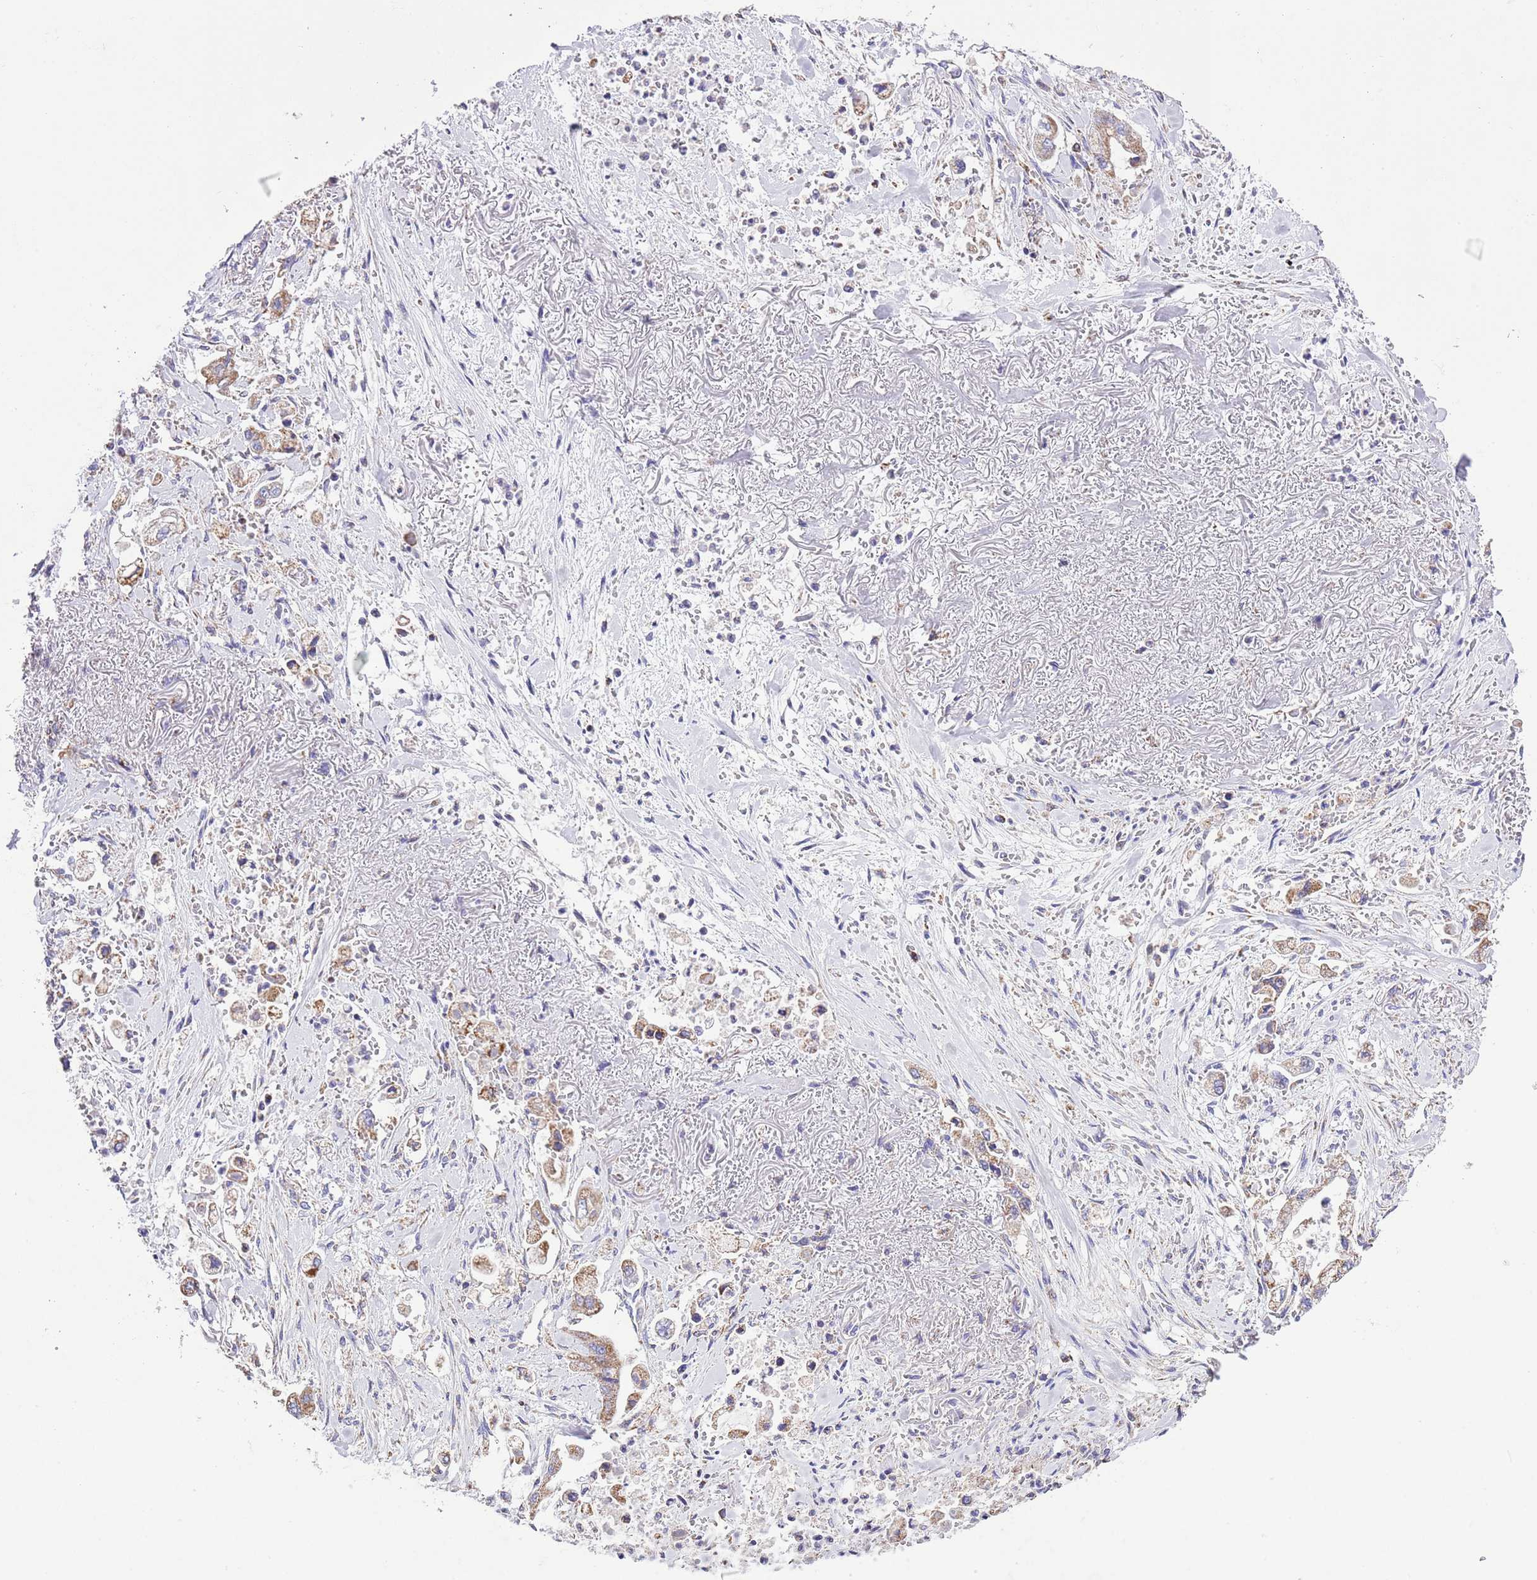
{"staining": {"intensity": "moderate", "quantity": ">75%", "location": "cytoplasmic/membranous"}, "tissue": "stomach cancer", "cell_type": "Tumor cells", "image_type": "cancer", "snomed": [{"axis": "morphology", "description": "Adenocarcinoma, NOS"}, {"axis": "topography", "description": "Stomach"}], "caption": "Immunohistochemical staining of stomach adenocarcinoma displays moderate cytoplasmic/membranous protein positivity in about >75% of tumor cells.", "gene": "TEKTIP1", "patient": {"sex": "male", "age": 62}}